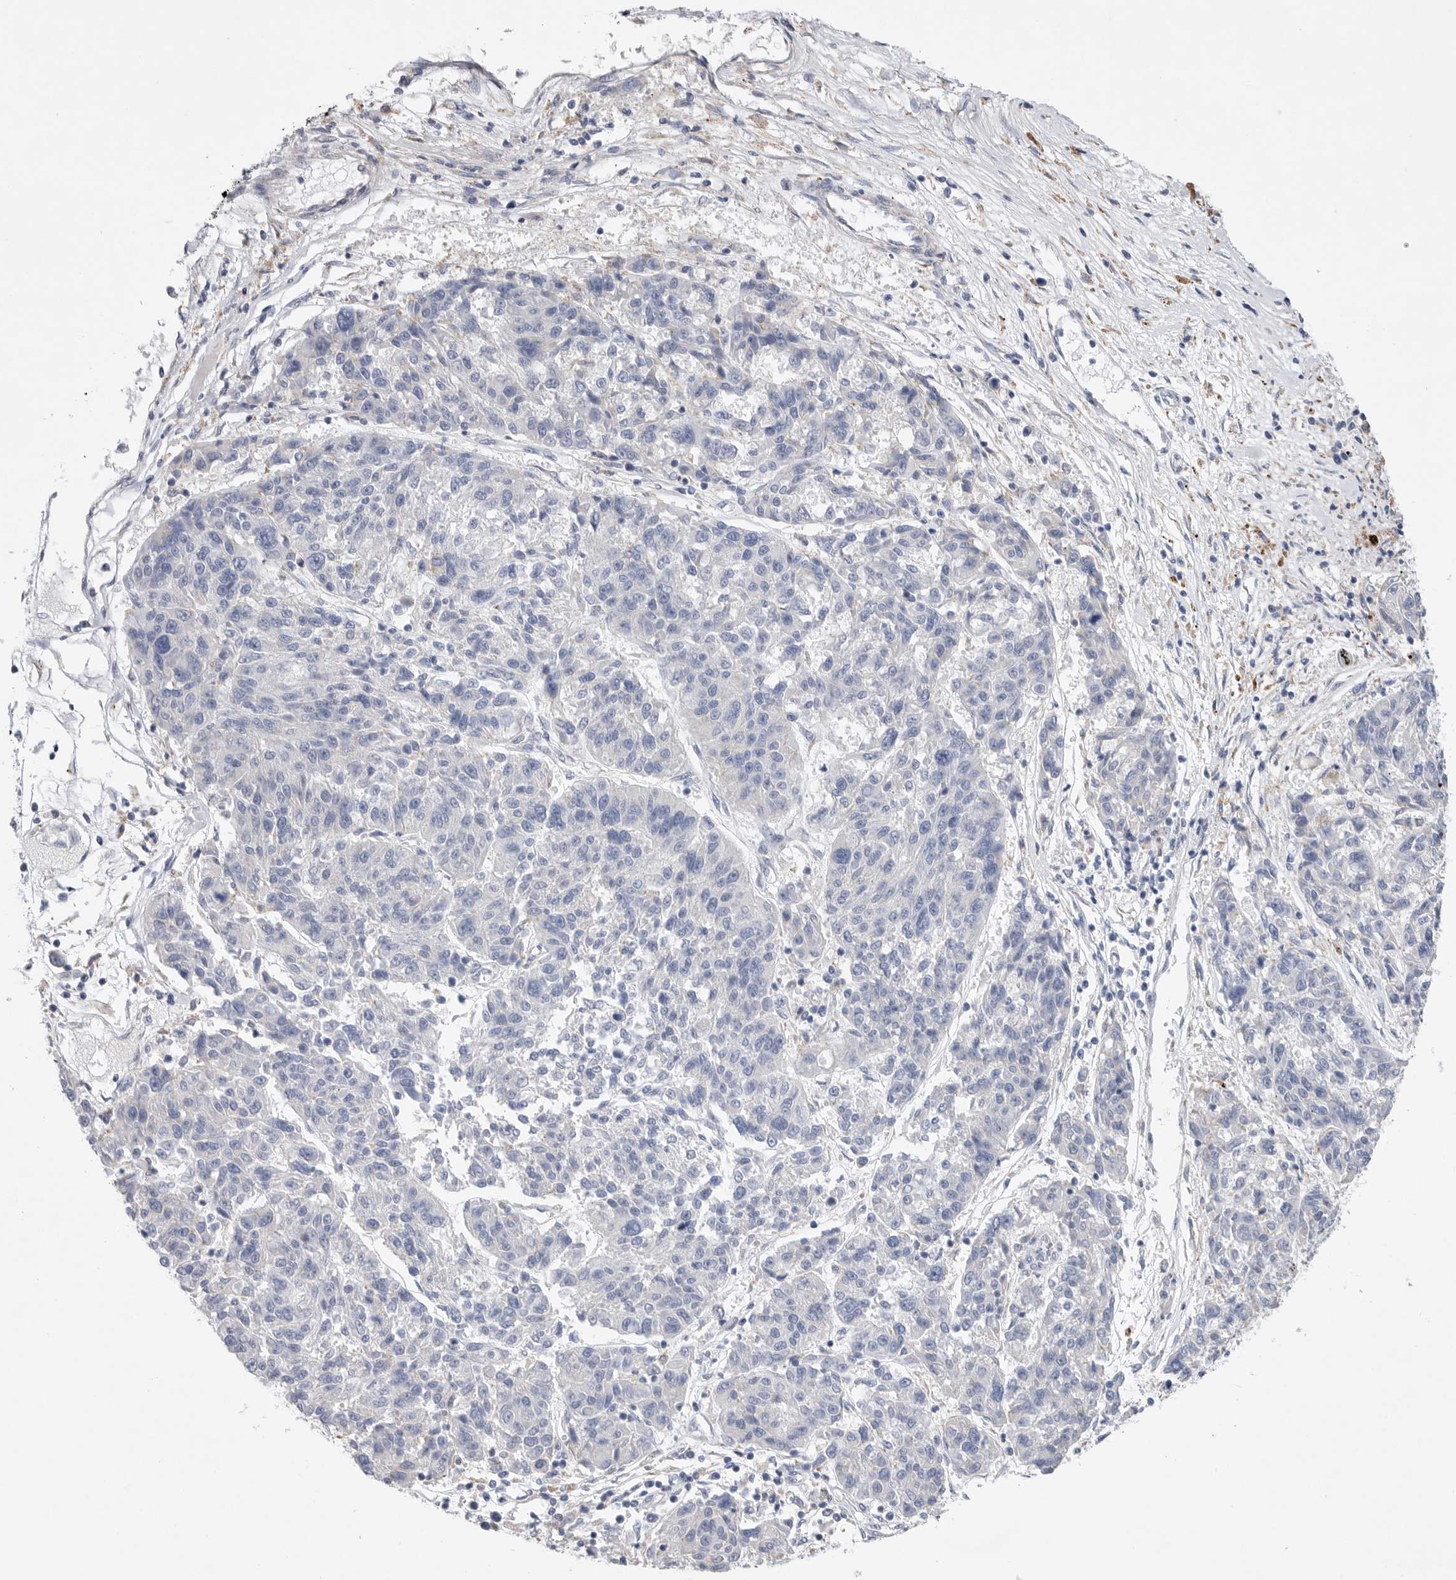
{"staining": {"intensity": "negative", "quantity": "none", "location": "none"}, "tissue": "melanoma", "cell_type": "Tumor cells", "image_type": "cancer", "snomed": [{"axis": "morphology", "description": "Malignant melanoma, NOS"}, {"axis": "topography", "description": "Skin"}], "caption": "A high-resolution micrograph shows IHC staining of melanoma, which exhibits no significant positivity in tumor cells.", "gene": "CAMK2B", "patient": {"sex": "male", "age": 53}}